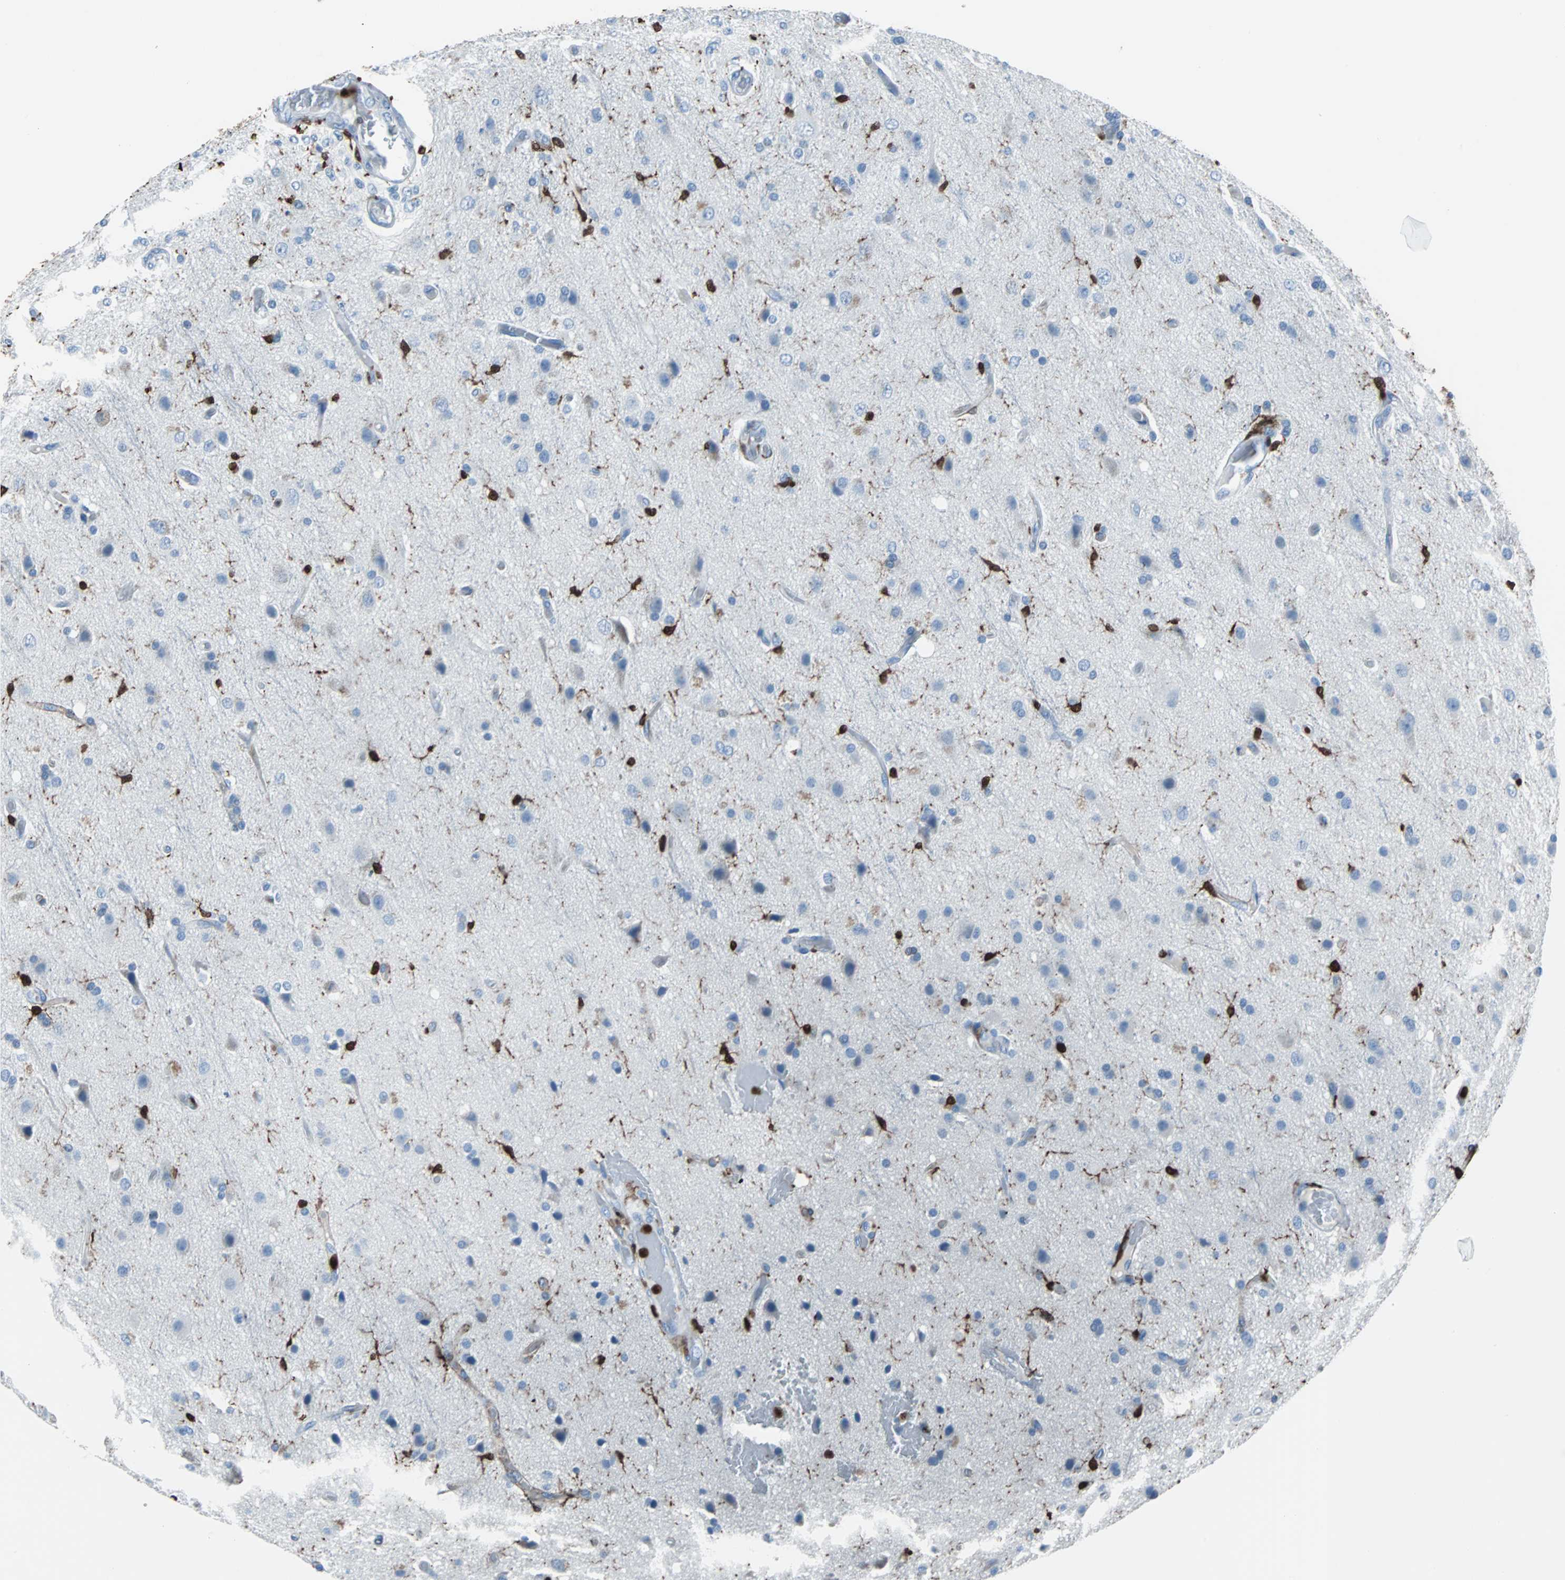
{"staining": {"intensity": "moderate", "quantity": "<25%", "location": "cytoplasmic/membranous"}, "tissue": "glioma", "cell_type": "Tumor cells", "image_type": "cancer", "snomed": [{"axis": "morphology", "description": "Normal tissue, NOS"}, {"axis": "morphology", "description": "Glioma, malignant, High grade"}, {"axis": "topography", "description": "Cerebral cortex"}], "caption": "Glioma tissue reveals moderate cytoplasmic/membranous expression in approximately <25% of tumor cells", "gene": "SYK", "patient": {"sex": "male", "age": 77}}